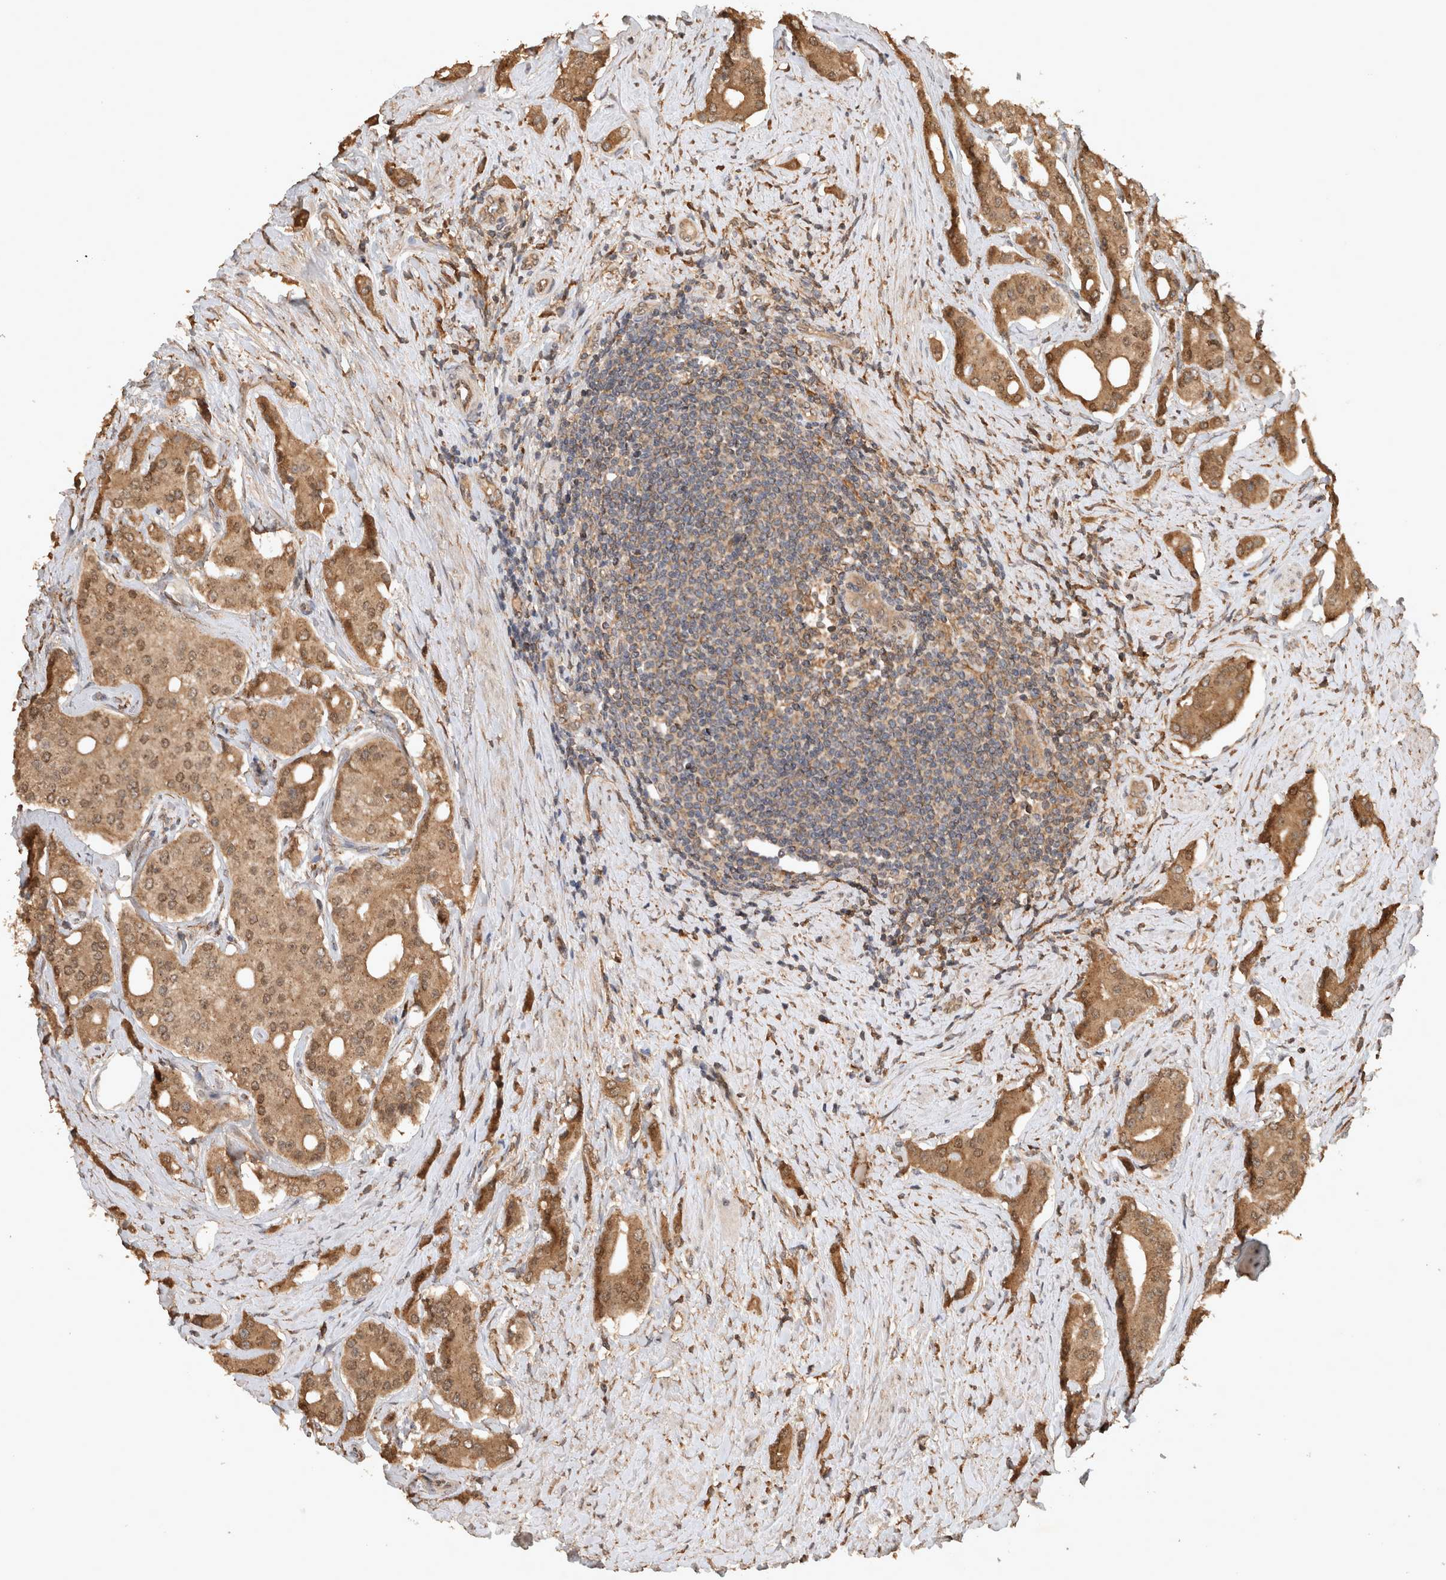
{"staining": {"intensity": "moderate", "quantity": ">75%", "location": "cytoplasmic/membranous,nuclear"}, "tissue": "prostate cancer", "cell_type": "Tumor cells", "image_type": "cancer", "snomed": [{"axis": "morphology", "description": "Adenocarcinoma, High grade"}, {"axis": "topography", "description": "Prostate"}], "caption": "Immunohistochemistry (IHC) (DAB (3,3'-diaminobenzidine)) staining of adenocarcinoma (high-grade) (prostate) demonstrates moderate cytoplasmic/membranous and nuclear protein positivity in about >75% of tumor cells.", "gene": "OTUD7B", "patient": {"sex": "male", "age": 71}}